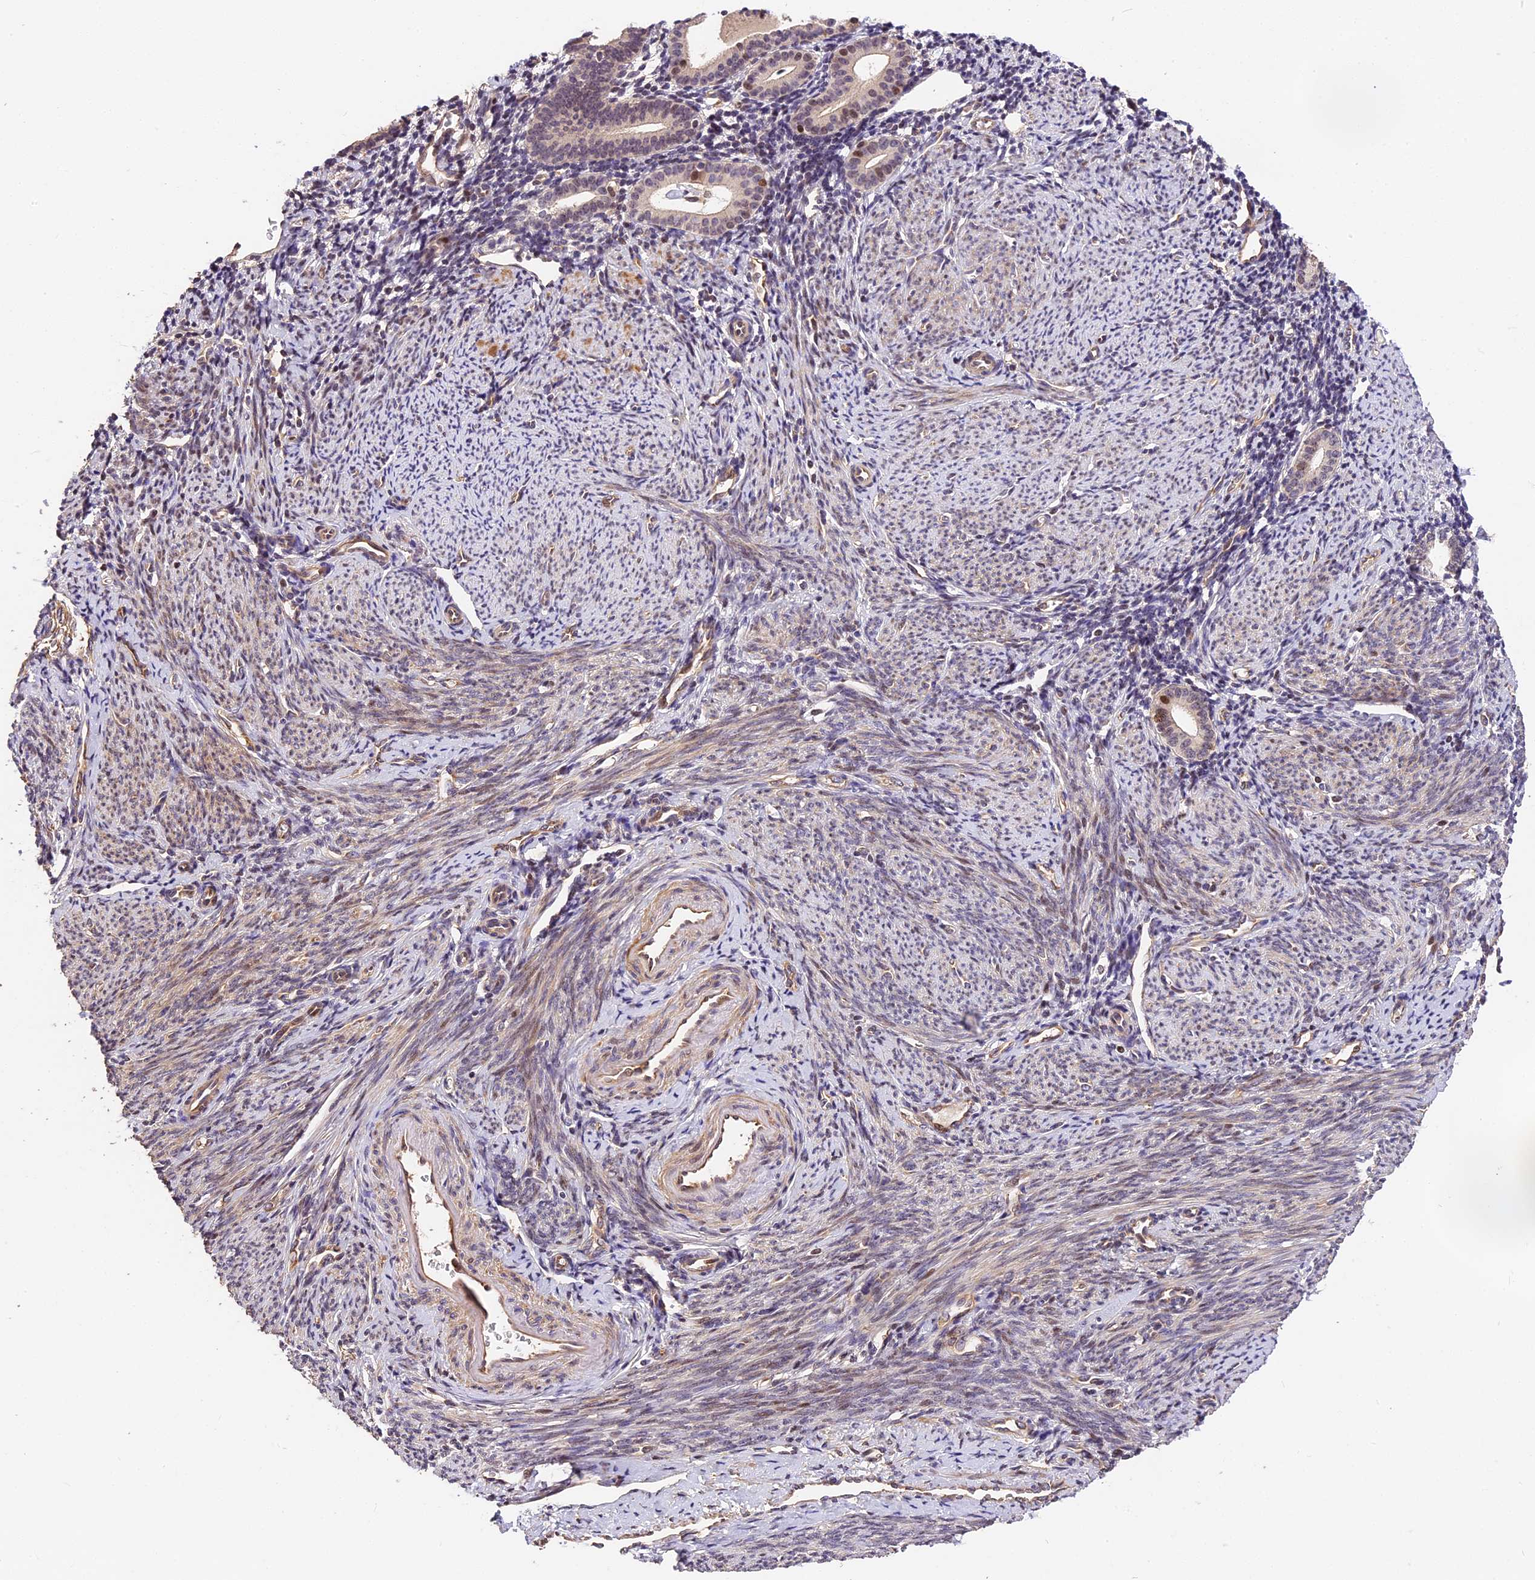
{"staining": {"intensity": "weak", "quantity": "<25%", "location": "nuclear"}, "tissue": "endometrium", "cell_type": "Cells in endometrial stroma", "image_type": "normal", "snomed": [{"axis": "morphology", "description": "Normal tissue, NOS"}, {"axis": "topography", "description": "Endometrium"}], "caption": "Photomicrograph shows no protein expression in cells in endometrial stroma of unremarkable endometrium.", "gene": "ARHGAP17", "patient": {"sex": "female", "age": 56}}